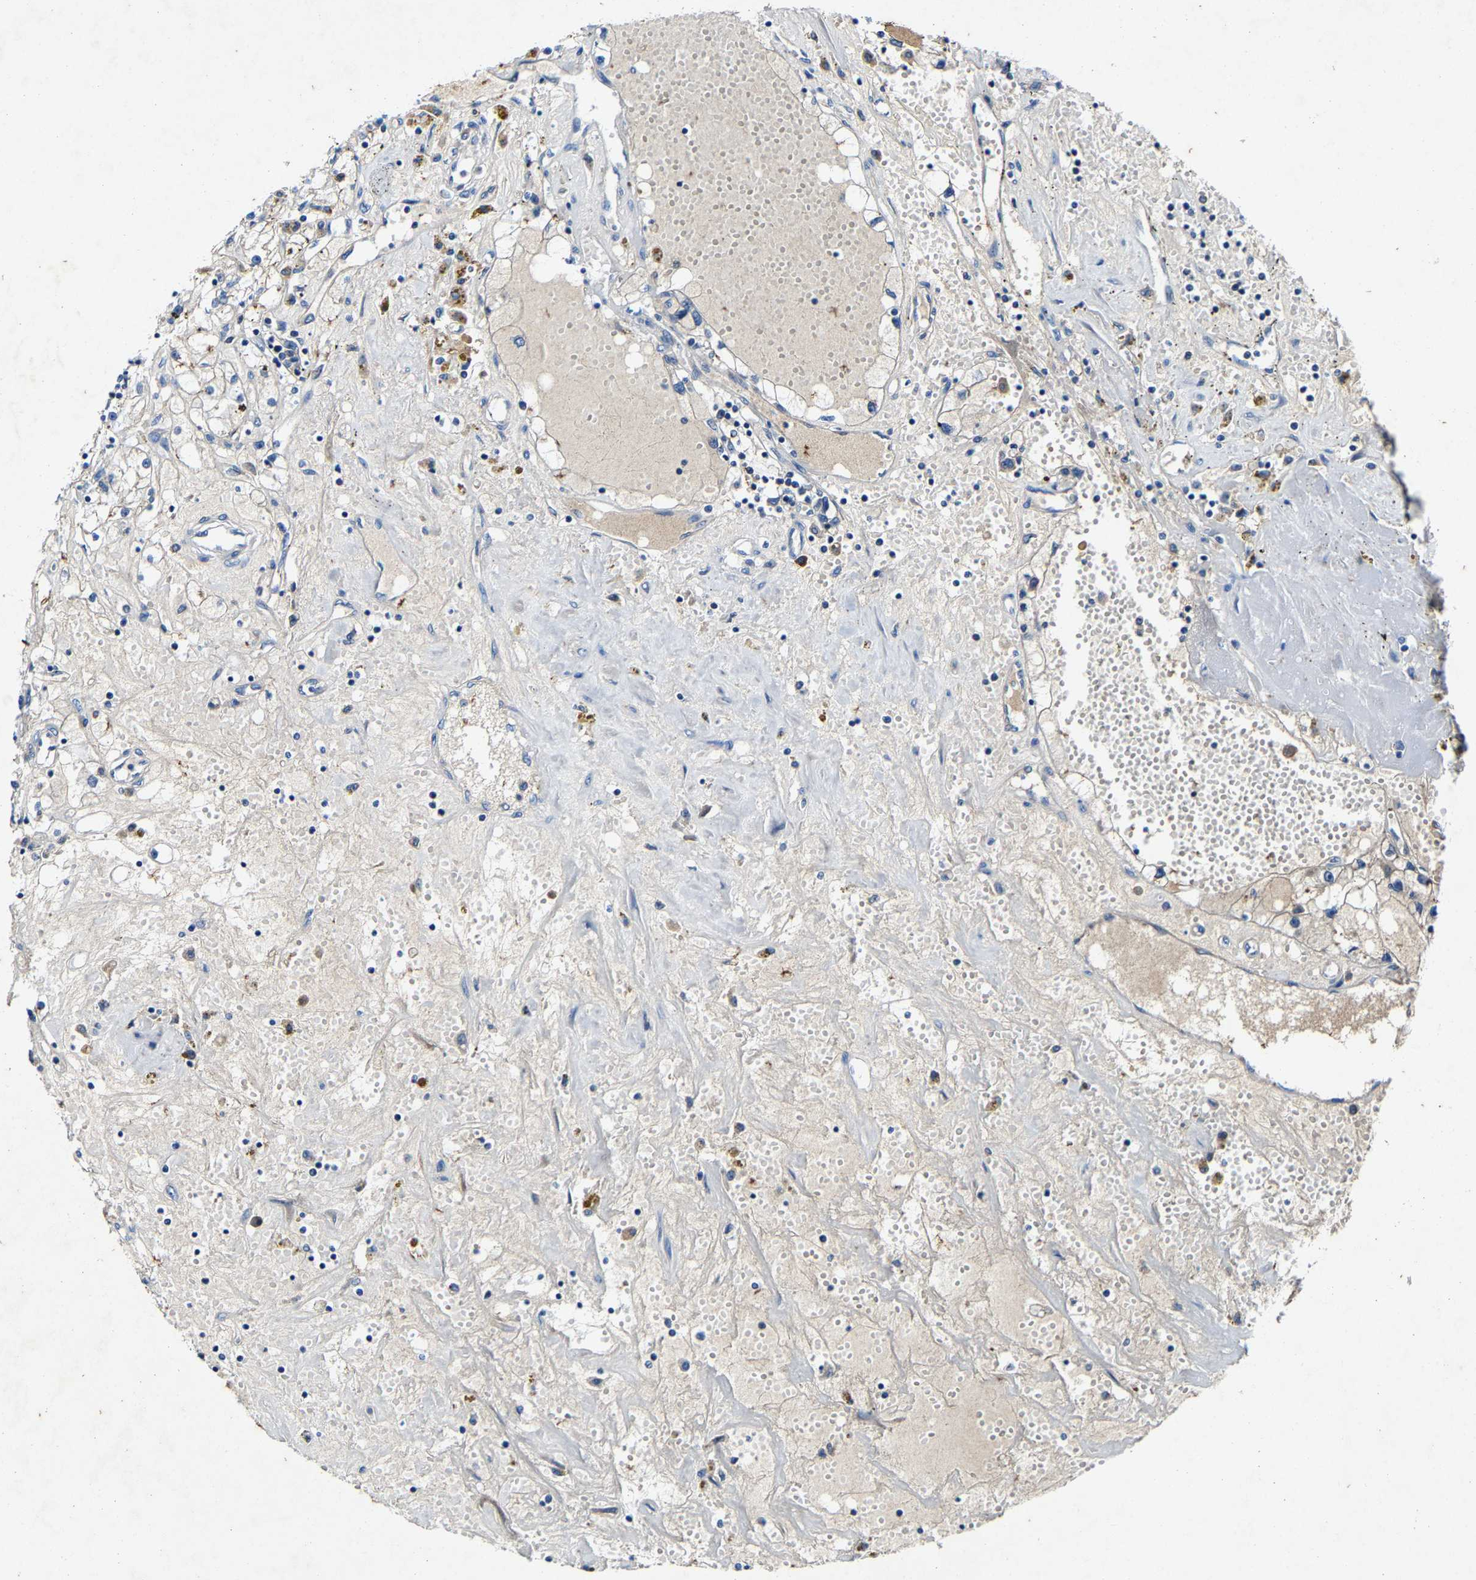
{"staining": {"intensity": "negative", "quantity": "none", "location": "none"}, "tissue": "renal cancer", "cell_type": "Tumor cells", "image_type": "cancer", "snomed": [{"axis": "morphology", "description": "Adenocarcinoma, NOS"}, {"axis": "topography", "description": "Kidney"}], "caption": "IHC of human renal cancer (adenocarcinoma) demonstrates no expression in tumor cells.", "gene": "SLC25A25", "patient": {"sex": "male", "age": 56}}